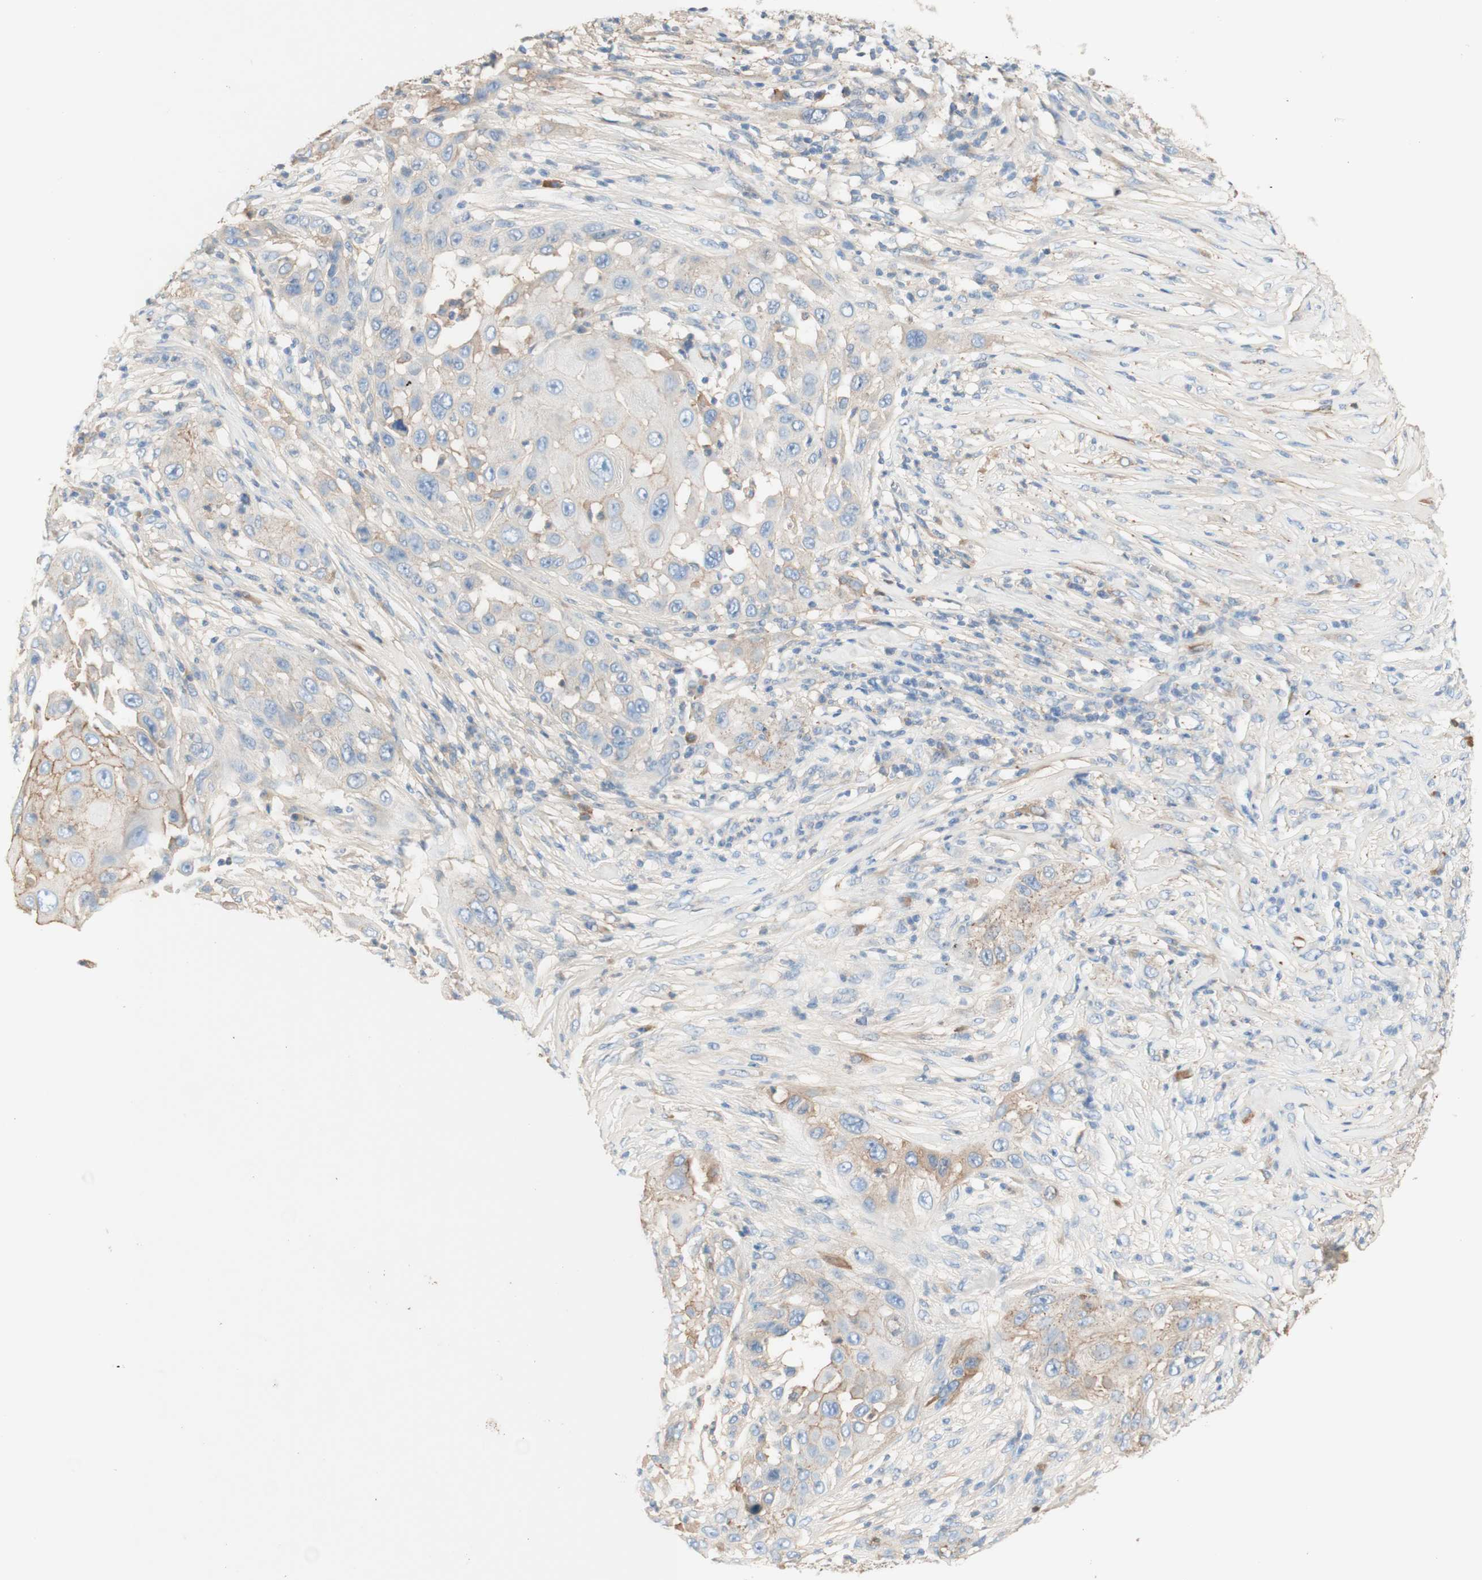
{"staining": {"intensity": "weak", "quantity": "<25%", "location": "cytoplasmic/membranous"}, "tissue": "skin cancer", "cell_type": "Tumor cells", "image_type": "cancer", "snomed": [{"axis": "morphology", "description": "Squamous cell carcinoma, NOS"}, {"axis": "topography", "description": "Skin"}], "caption": "A high-resolution photomicrograph shows immunohistochemistry staining of squamous cell carcinoma (skin), which demonstrates no significant expression in tumor cells.", "gene": "KNG1", "patient": {"sex": "female", "age": 44}}